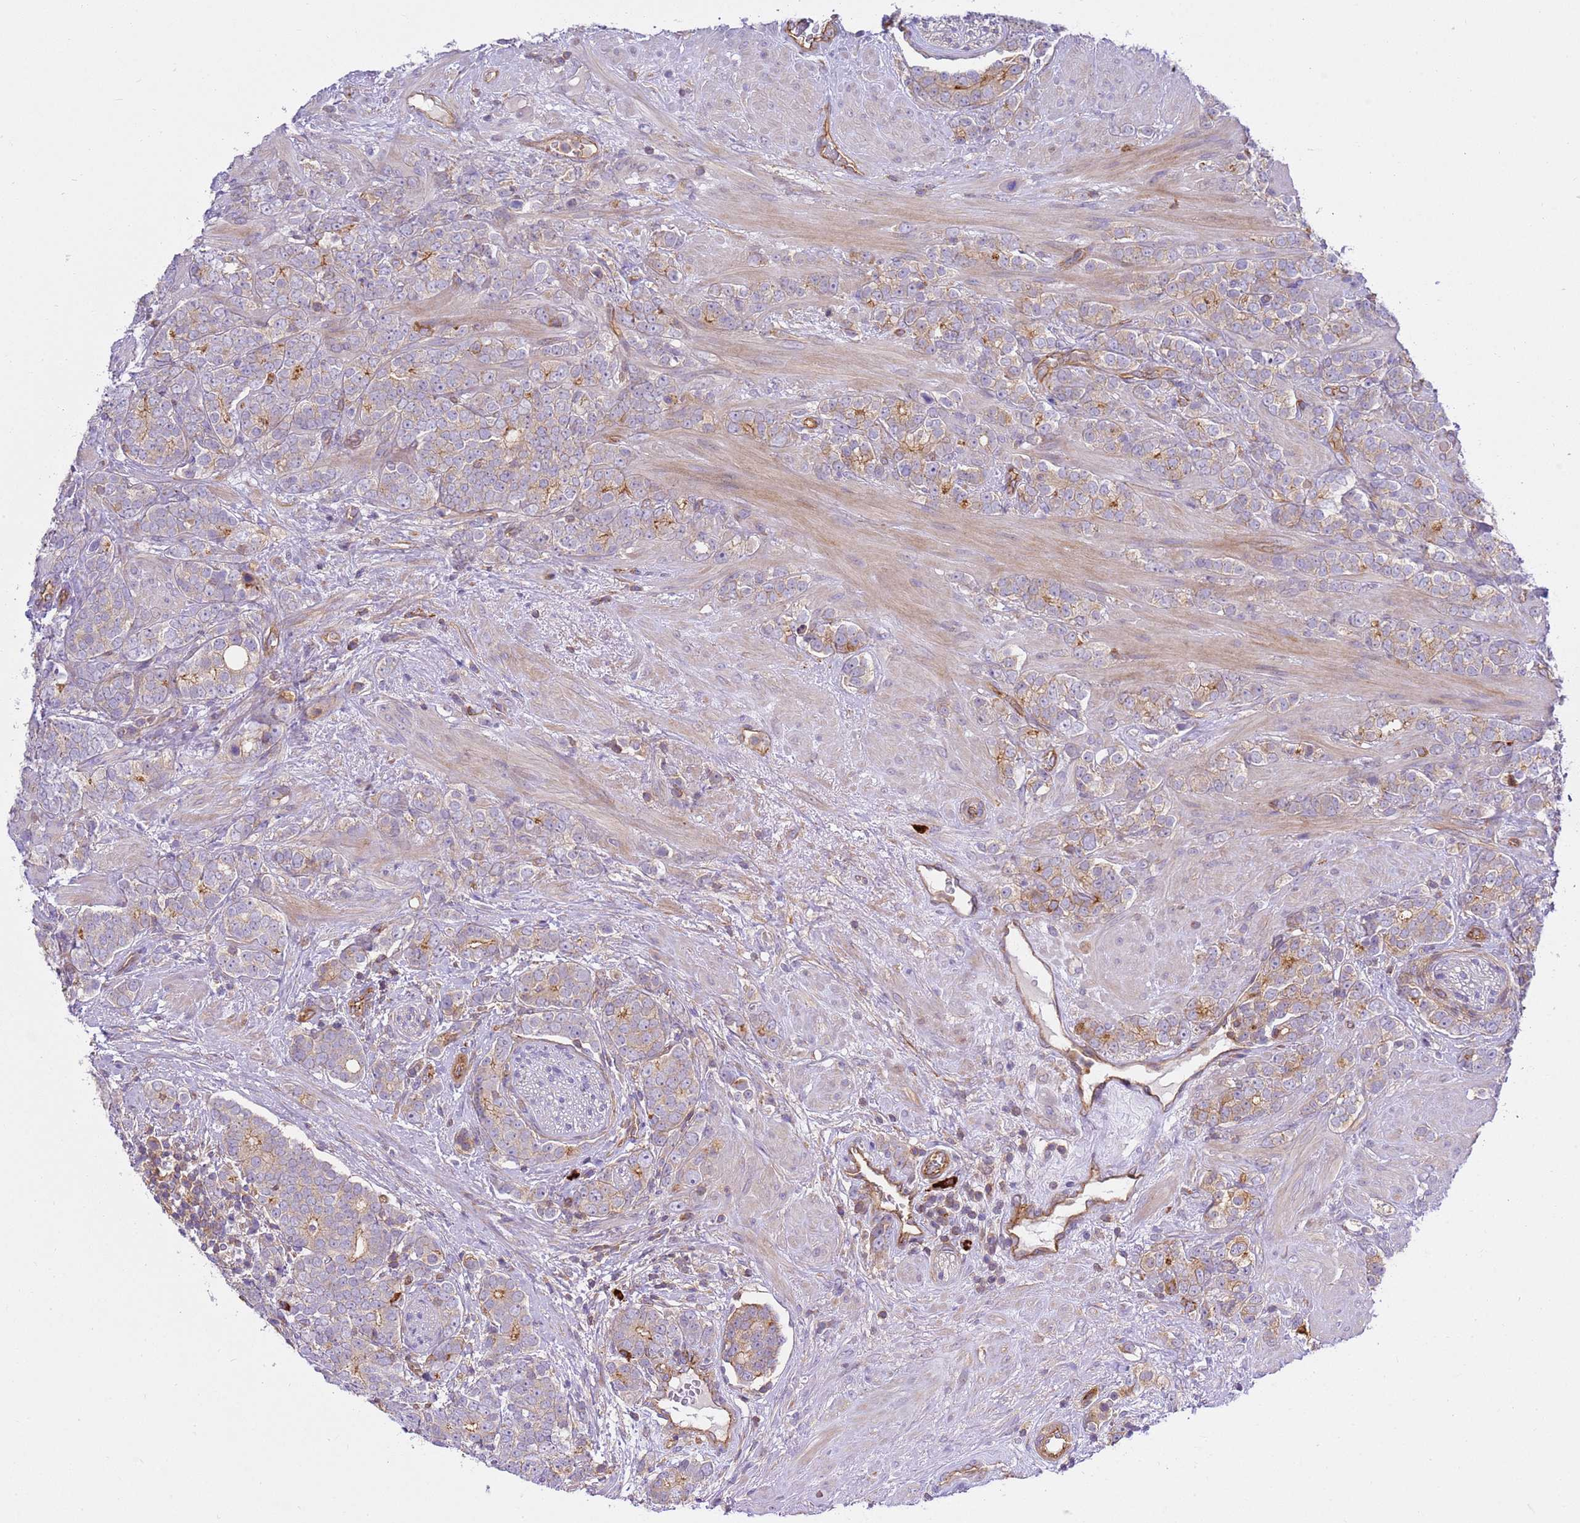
{"staining": {"intensity": "moderate", "quantity": "<25%", "location": "cytoplasmic/membranous"}, "tissue": "prostate cancer", "cell_type": "Tumor cells", "image_type": "cancer", "snomed": [{"axis": "morphology", "description": "Adenocarcinoma, High grade"}, {"axis": "topography", "description": "Prostate"}], "caption": "IHC photomicrograph of neoplastic tissue: human prostate cancer stained using immunohistochemistry demonstrates low levels of moderate protein expression localized specifically in the cytoplasmic/membranous of tumor cells, appearing as a cytoplasmic/membranous brown color.", "gene": "EFCAB8", "patient": {"sex": "male", "age": 64}}